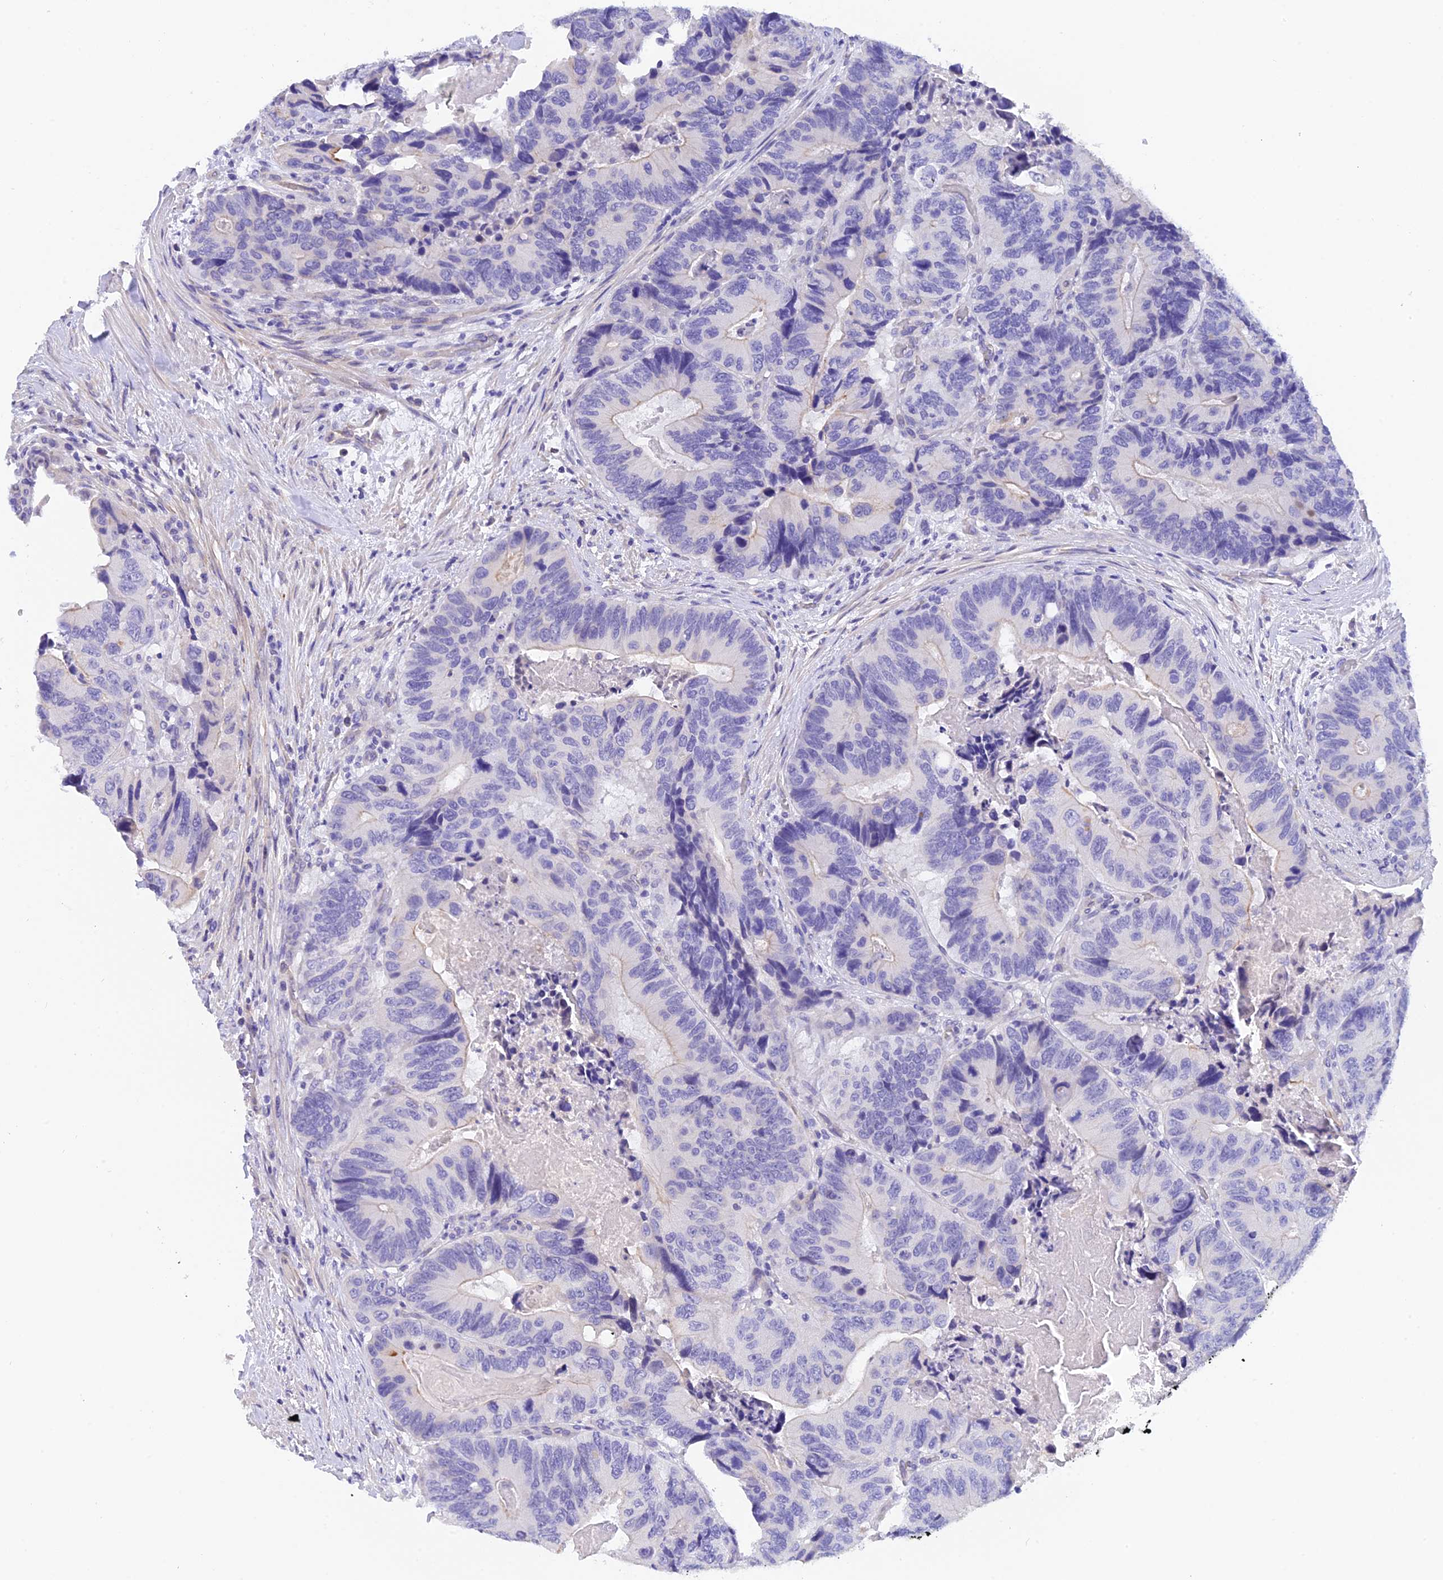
{"staining": {"intensity": "negative", "quantity": "none", "location": "none"}, "tissue": "colorectal cancer", "cell_type": "Tumor cells", "image_type": "cancer", "snomed": [{"axis": "morphology", "description": "Adenocarcinoma, NOS"}, {"axis": "topography", "description": "Colon"}], "caption": "Protein analysis of adenocarcinoma (colorectal) displays no significant positivity in tumor cells. (DAB (3,3'-diaminobenzidine) immunohistochemistry visualized using brightfield microscopy, high magnification).", "gene": "C17orf67", "patient": {"sex": "male", "age": 84}}